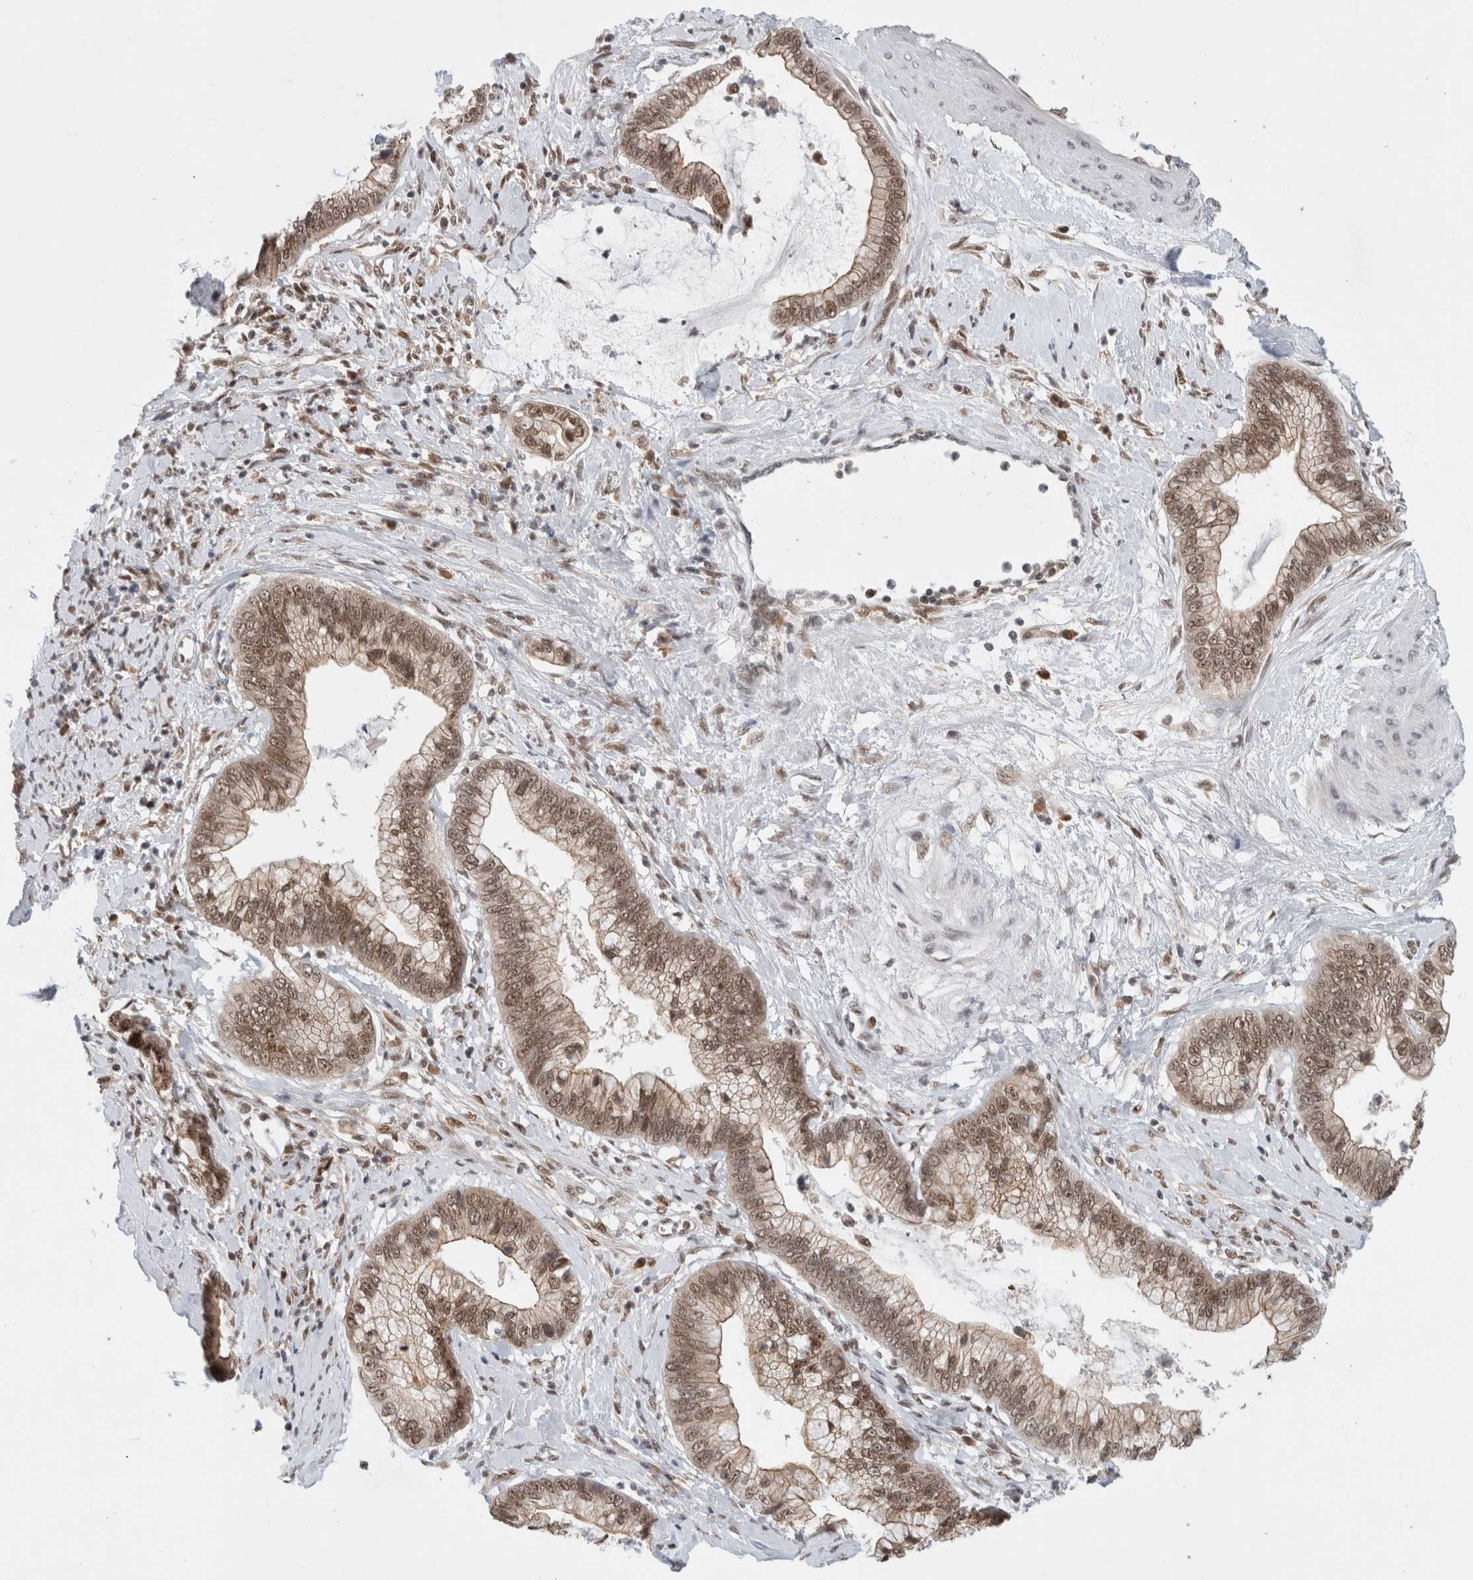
{"staining": {"intensity": "moderate", "quantity": ">75%", "location": "cytoplasmic/membranous,nuclear"}, "tissue": "cervical cancer", "cell_type": "Tumor cells", "image_type": "cancer", "snomed": [{"axis": "morphology", "description": "Adenocarcinoma, NOS"}, {"axis": "topography", "description": "Cervix"}], "caption": "Cervical cancer stained for a protein exhibits moderate cytoplasmic/membranous and nuclear positivity in tumor cells. The staining was performed using DAB (3,3'-diaminobenzidine), with brown indicating positive protein expression. Nuclei are stained blue with hematoxylin.", "gene": "NCAPG2", "patient": {"sex": "female", "age": 44}}